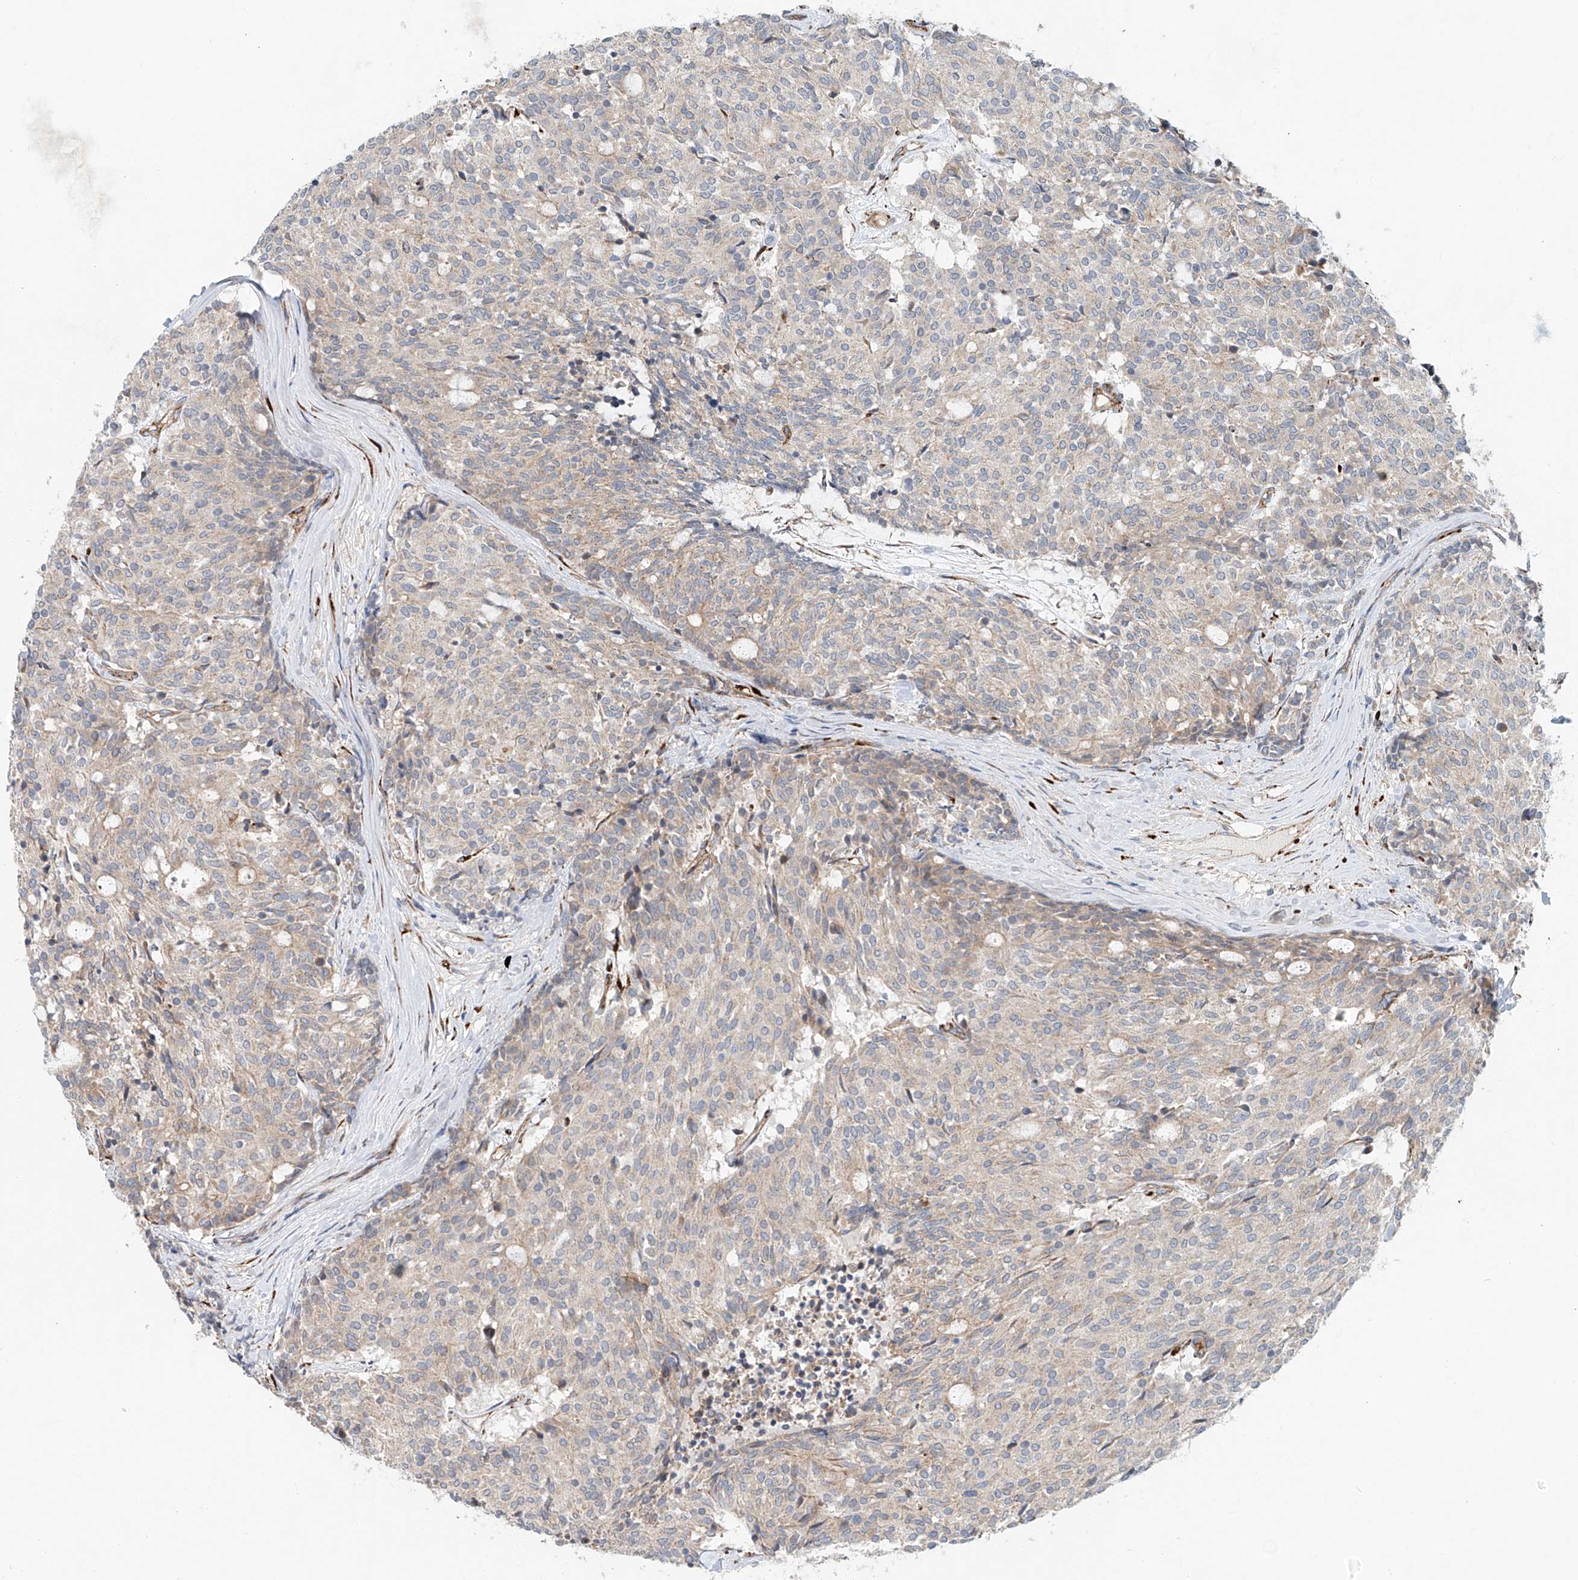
{"staining": {"intensity": "weak", "quantity": "<25%", "location": "cytoplasmic/membranous"}, "tissue": "carcinoid", "cell_type": "Tumor cells", "image_type": "cancer", "snomed": [{"axis": "morphology", "description": "Carcinoid, malignant, NOS"}, {"axis": "topography", "description": "Pancreas"}], "caption": "Immunohistochemistry (IHC) of carcinoid demonstrates no expression in tumor cells.", "gene": "SNAP29", "patient": {"sex": "female", "age": 54}}